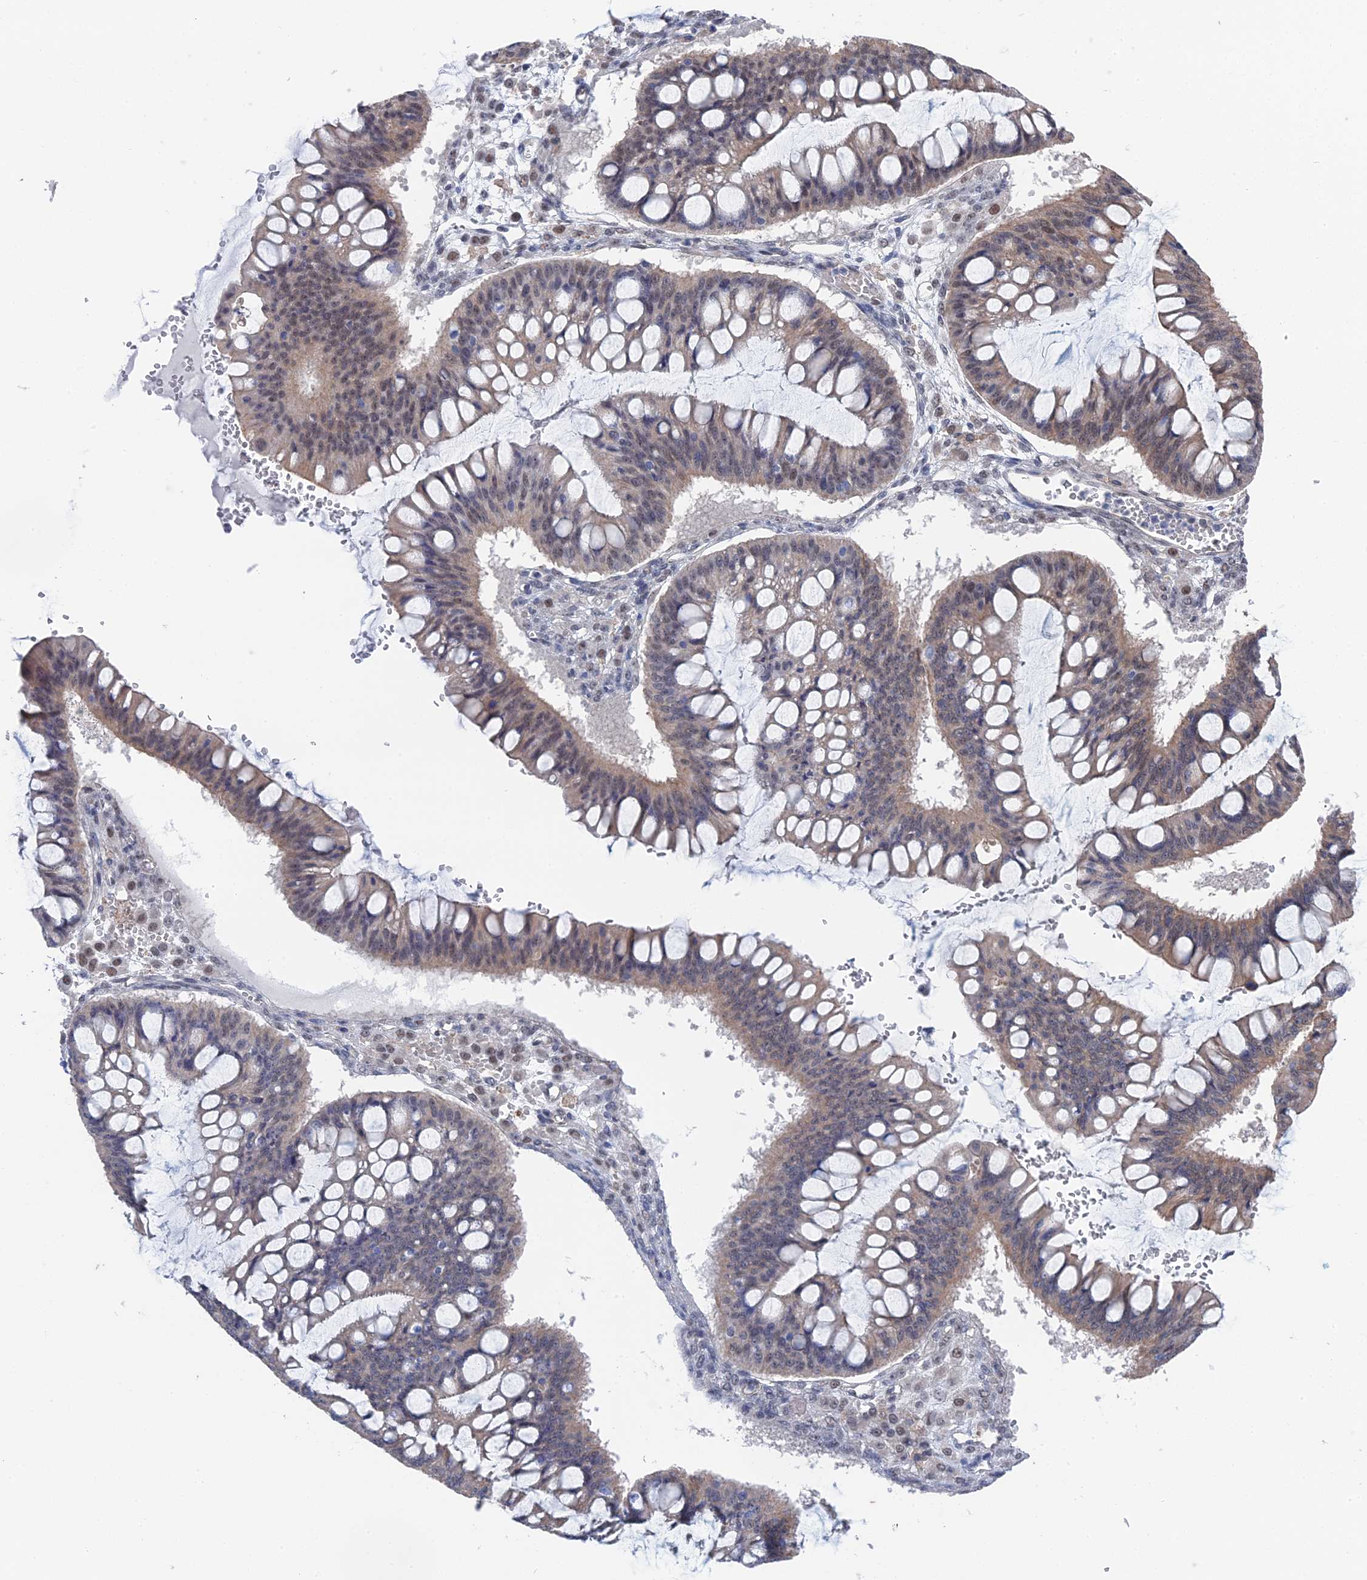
{"staining": {"intensity": "weak", "quantity": "25%-75%", "location": "cytoplasmic/membranous,nuclear"}, "tissue": "ovarian cancer", "cell_type": "Tumor cells", "image_type": "cancer", "snomed": [{"axis": "morphology", "description": "Cystadenocarcinoma, mucinous, NOS"}, {"axis": "topography", "description": "Ovary"}], "caption": "The micrograph reveals a brown stain indicating the presence of a protein in the cytoplasmic/membranous and nuclear of tumor cells in ovarian mucinous cystadenocarcinoma. Using DAB (brown) and hematoxylin (blue) stains, captured at high magnification using brightfield microscopy.", "gene": "TSSC4", "patient": {"sex": "female", "age": 73}}